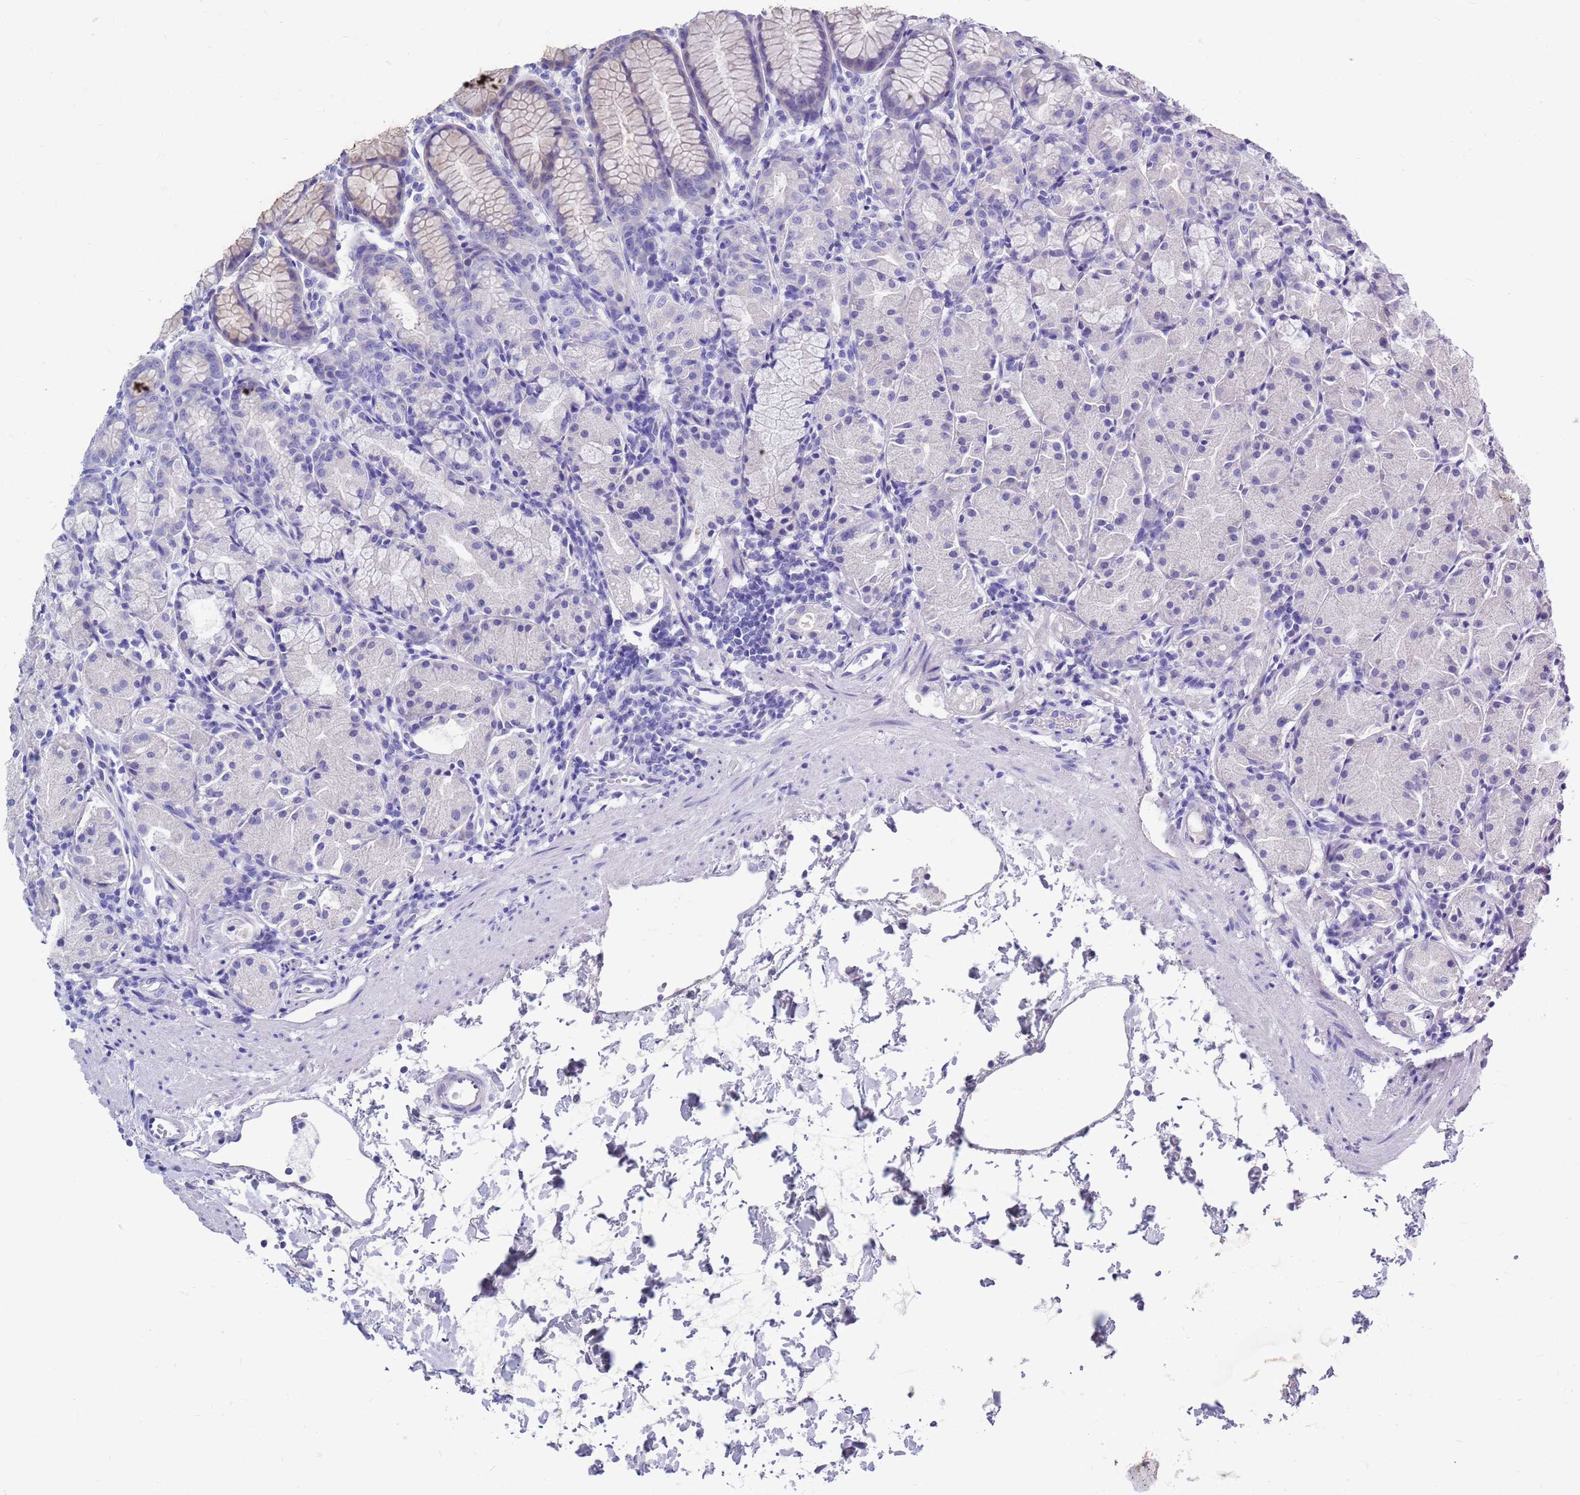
{"staining": {"intensity": "negative", "quantity": "none", "location": "none"}, "tissue": "stomach", "cell_type": "Glandular cells", "image_type": "normal", "snomed": [{"axis": "morphology", "description": "Normal tissue, NOS"}, {"axis": "topography", "description": "Stomach, upper"}], "caption": "This is an immunohistochemistry (IHC) photomicrograph of normal human stomach. There is no positivity in glandular cells.", "gene": "MTMR2", "patient": {"sex": "male", "age": 47}}